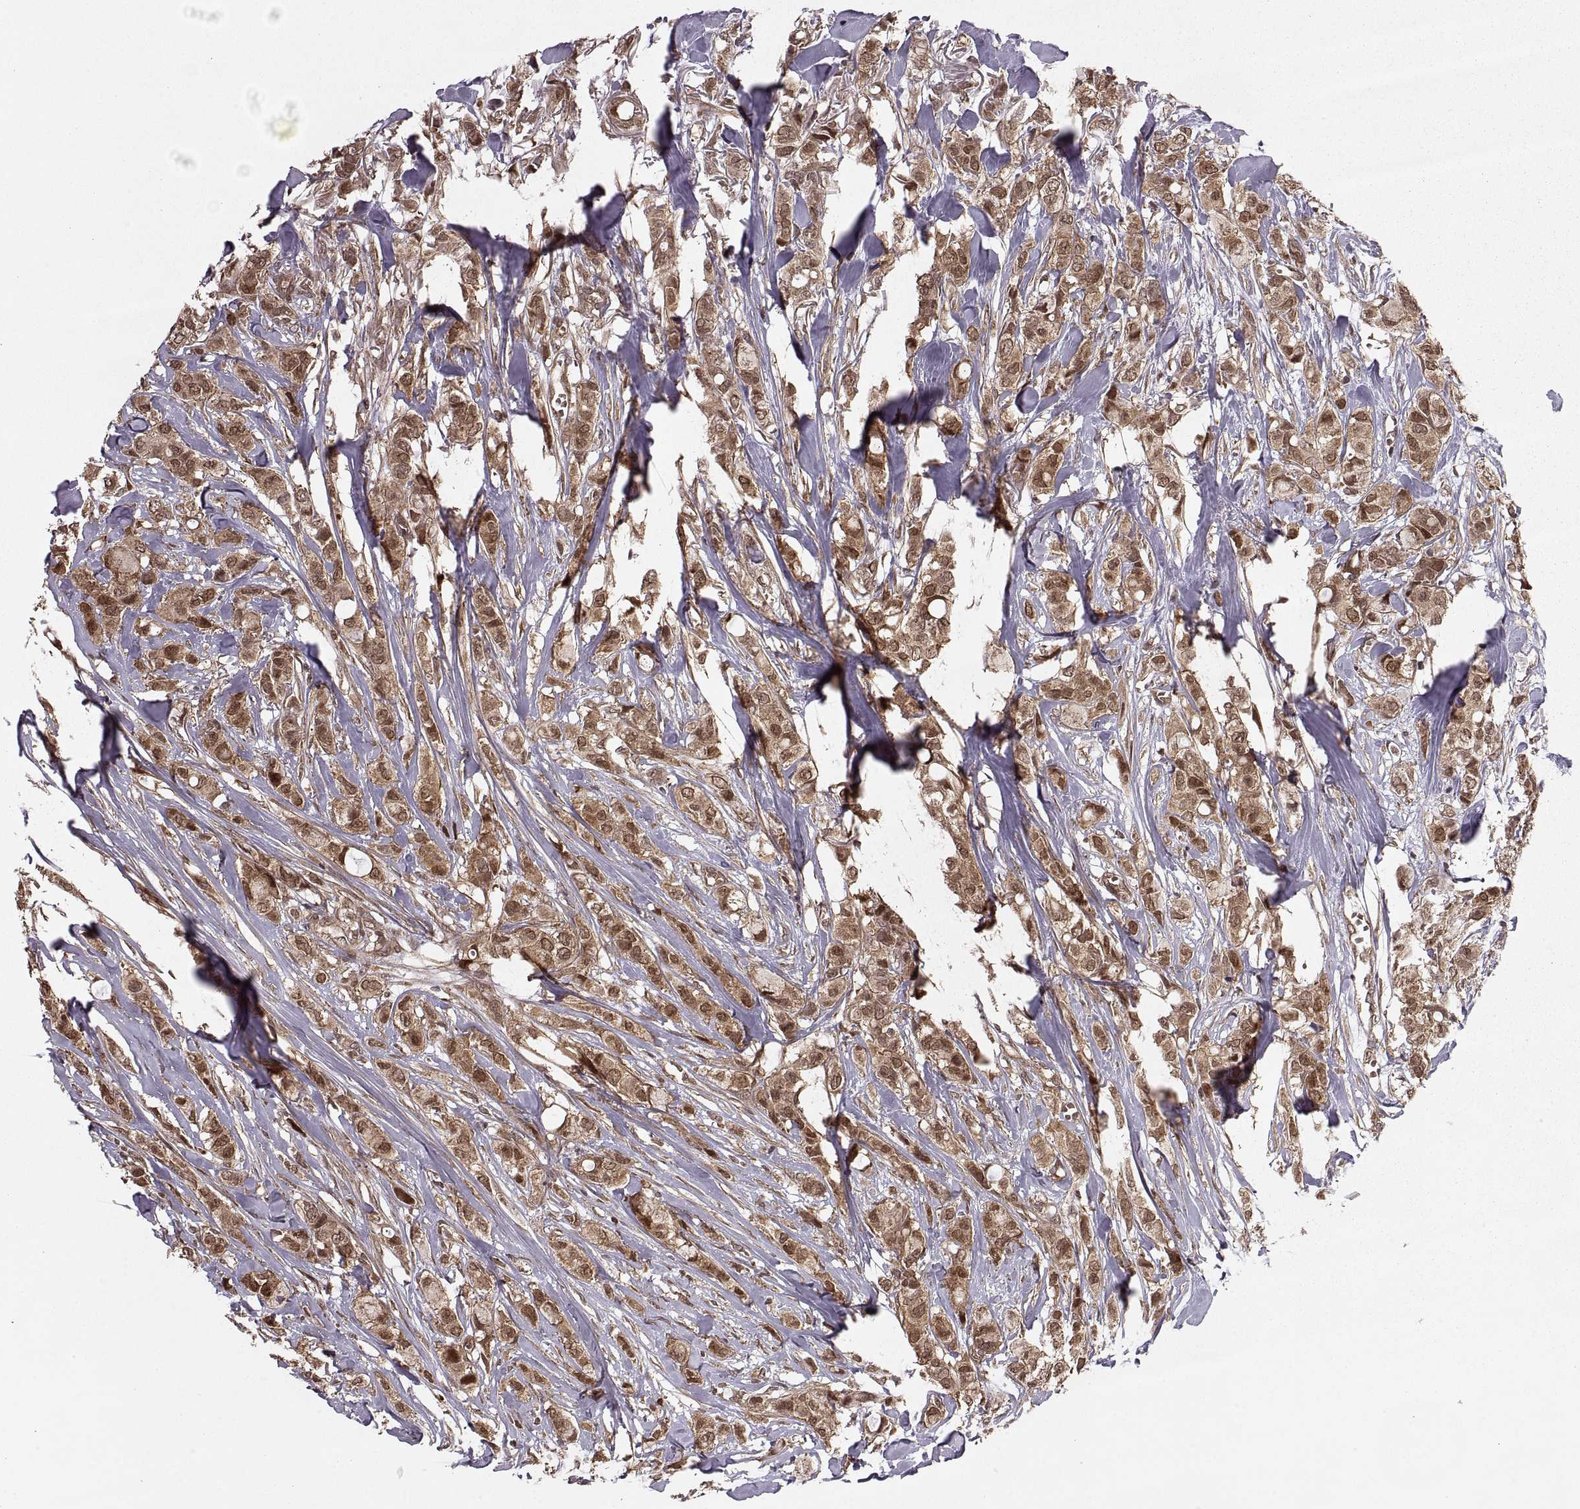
{"staining": {"intensity": "strong", "quantity": ">75%", "location": "cytoplasmic/membranous,nuclear"}, "tissue": "breast cancer", "cell_type": "Tumor cells", "image_type": "cancer", "snomed": [{"axis": "morphology", "description": "Duct carcinoma"}, {"axis": "topography", "description": "Breast"}], "caption": "Immunohistochemical staining of human infiltrating ductal carcinoma (breast) displays high levels of strong cytoplasmic/membranous and nuclear staining in approximately >75% of tumor cells.", "gene": "DEDD", "patient": {"sex": "female", "age": 85}}